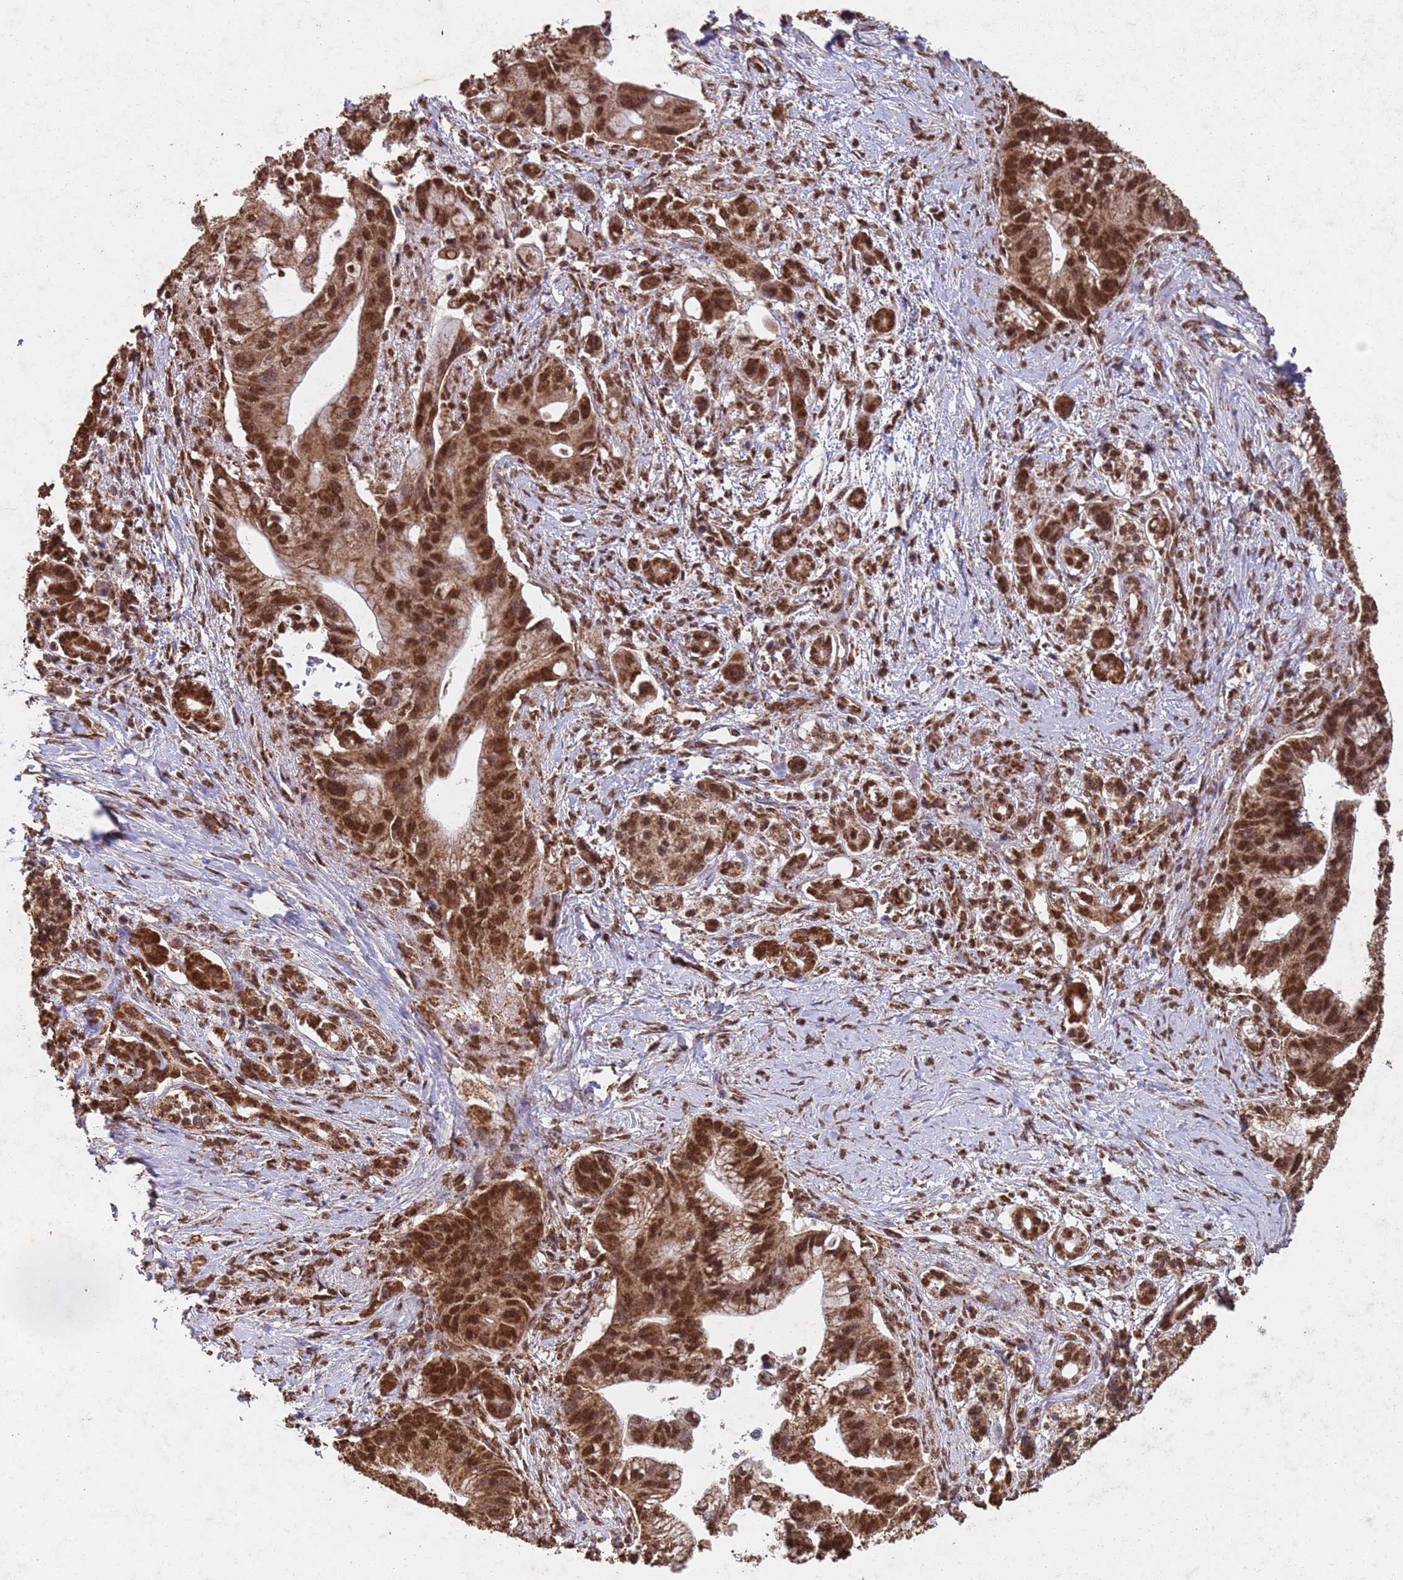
{"staining": {"intensity": "strong", "quantity": ">75%", "location": "cytoplasmic/membranous,nuclear"}, "tissue": "pancreatic cancer", "cell_type": "Tumor cells", "image_type": "cancer", "snomed": [{"axis": "morphology", "description": "Adenocarcinoma, NOS"}, {"axis": "topography", "description": "Pancreas"}], "caption": "Tumor cells reveal high levels of strong cytoplasmic/membranous and nuclear expression in about >75% of cells in pancreatic adenocarcinoma. (IHC, brightfield microscopy, high magnification).", "gene": "HDAC10", "patient": {"sex": "male", "age": 68}}